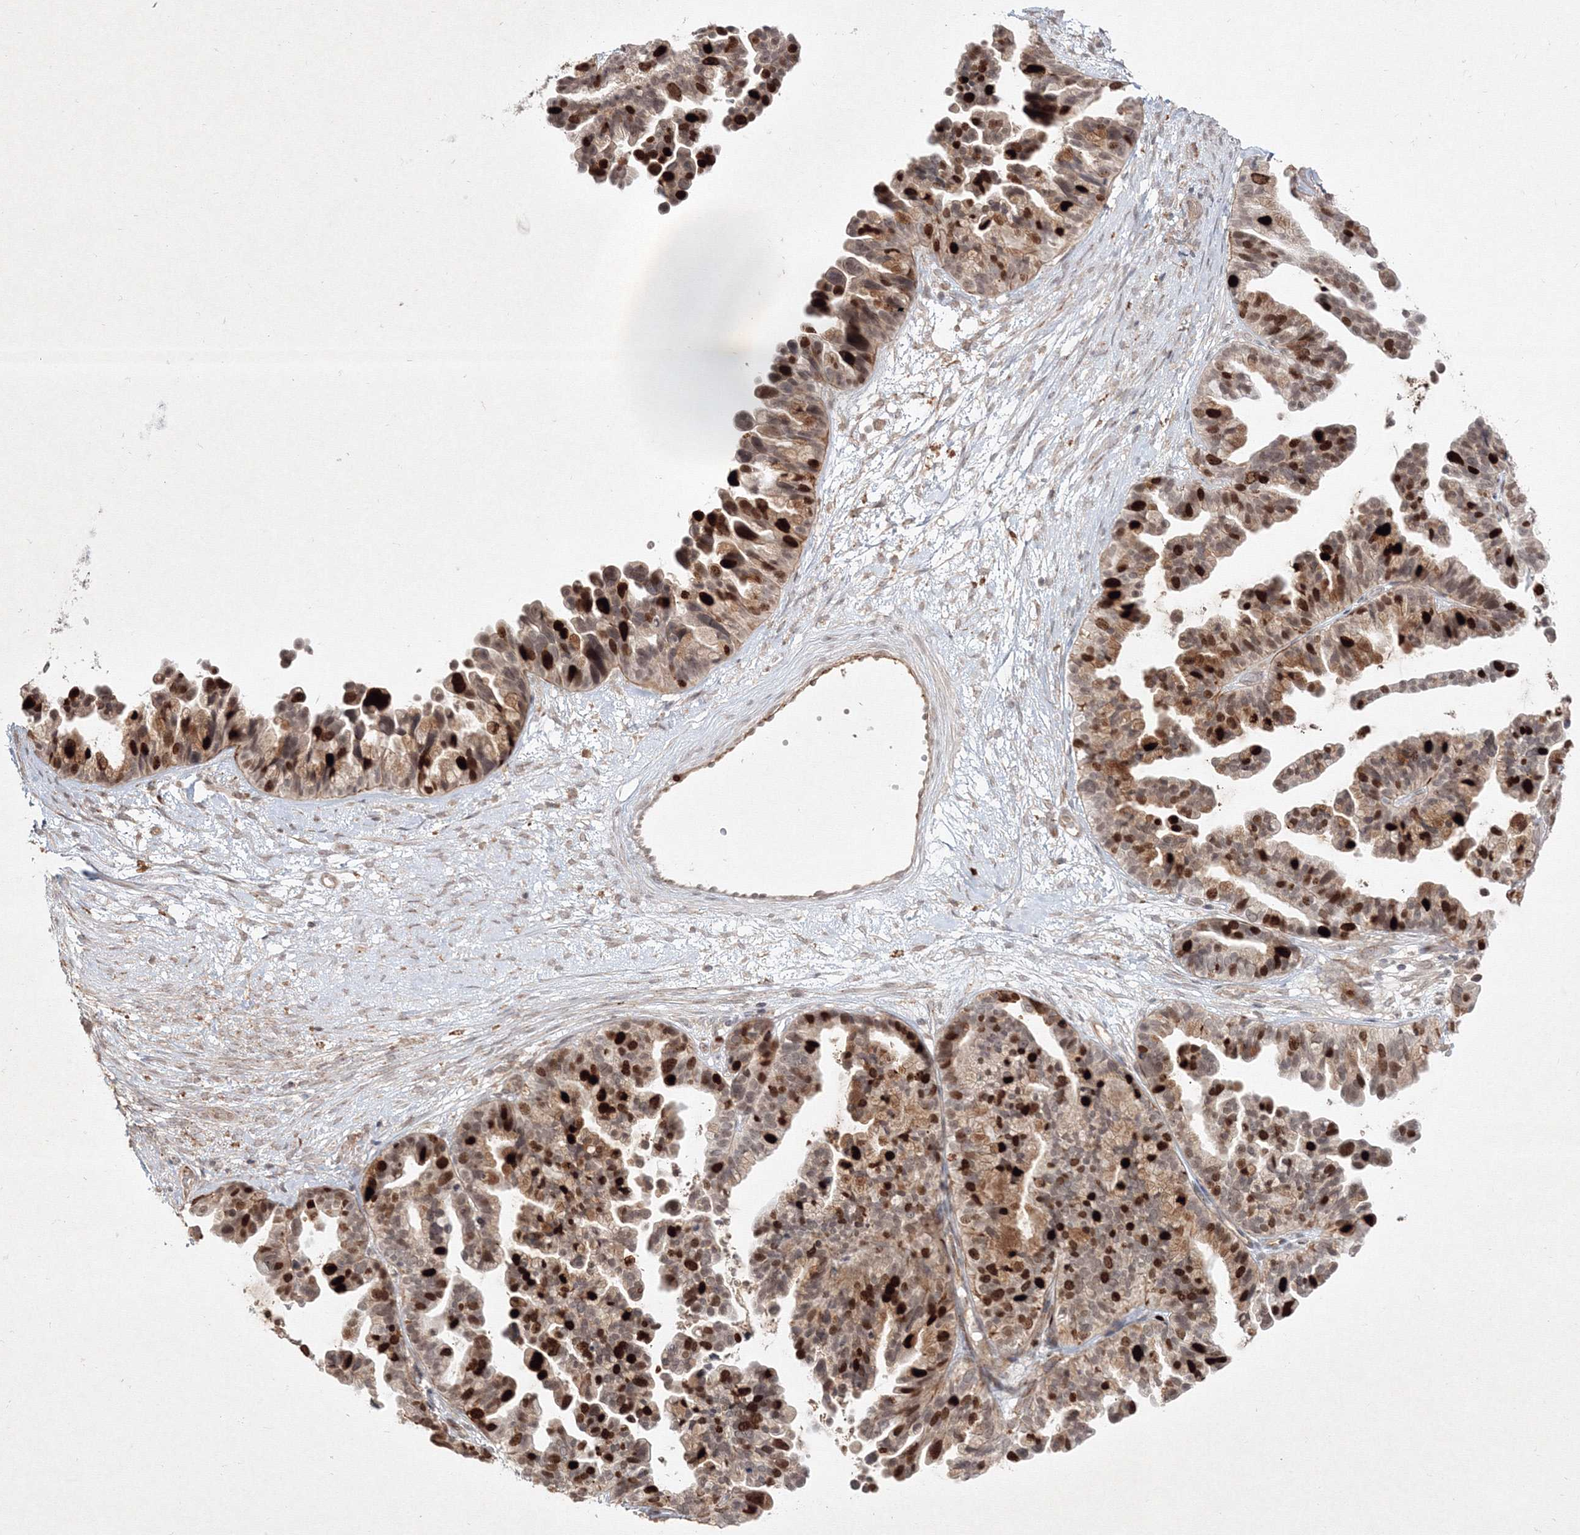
{"staining": {"intensity": "strong", "quantity": ">75%", "location": "cytoplasmic/membranous,nuclear"}, "tissue": "ovarian cancer", "cell_type": "Tumor cells", "image_type": "cancer", "snomed": [{"axis": "morphology", "description": "Cystadenocarcinoma, serous, NOS"}, {"axis": "topography", "description": "Ovary"}], "caption": "A brown stain shows strong cytoplasmic/membranous and nuclear expression of a protein in human ovarian cancer tumor cells.", "gene": "KIF20A", "patient": {"sex": "female", "age": 56}}